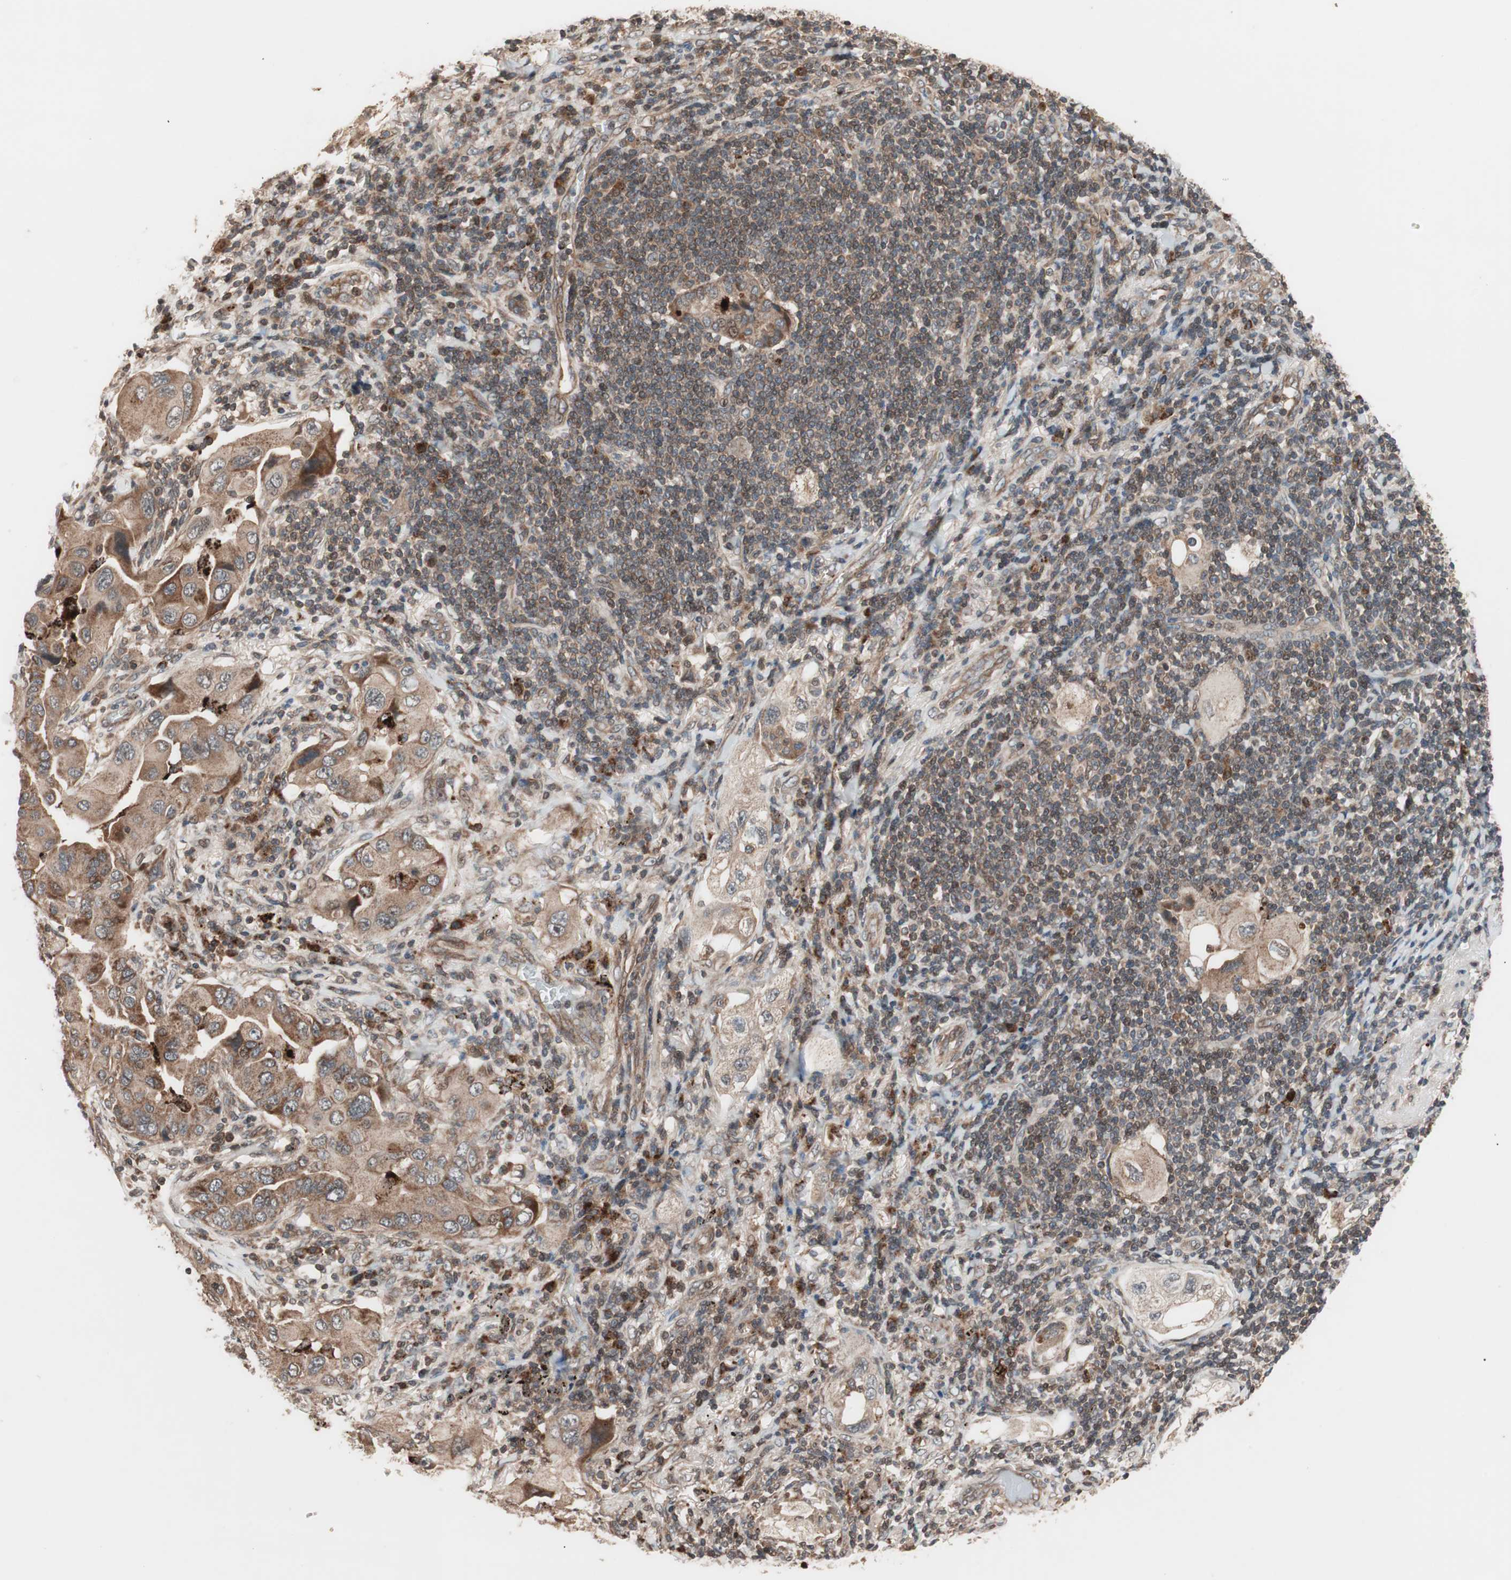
{"staining": {"intensity": "strong", "quantity": ">75%", "location": "cytoplasmic/membranous"}, "tissue": "lung cancer", "cell_type": "Tumor cells", "image_type": "cancer", "snomed": [{"axis": "morphology", "description": "Adenocarcinoma, NOS"}, {"axis": "topography", "description": "Lung"}], "caption": "Lung cancer stained with a protein marker shows strong staining in tumor cells.", "gene": "NF2", "patient": {"sex": "female", "age": 65}}